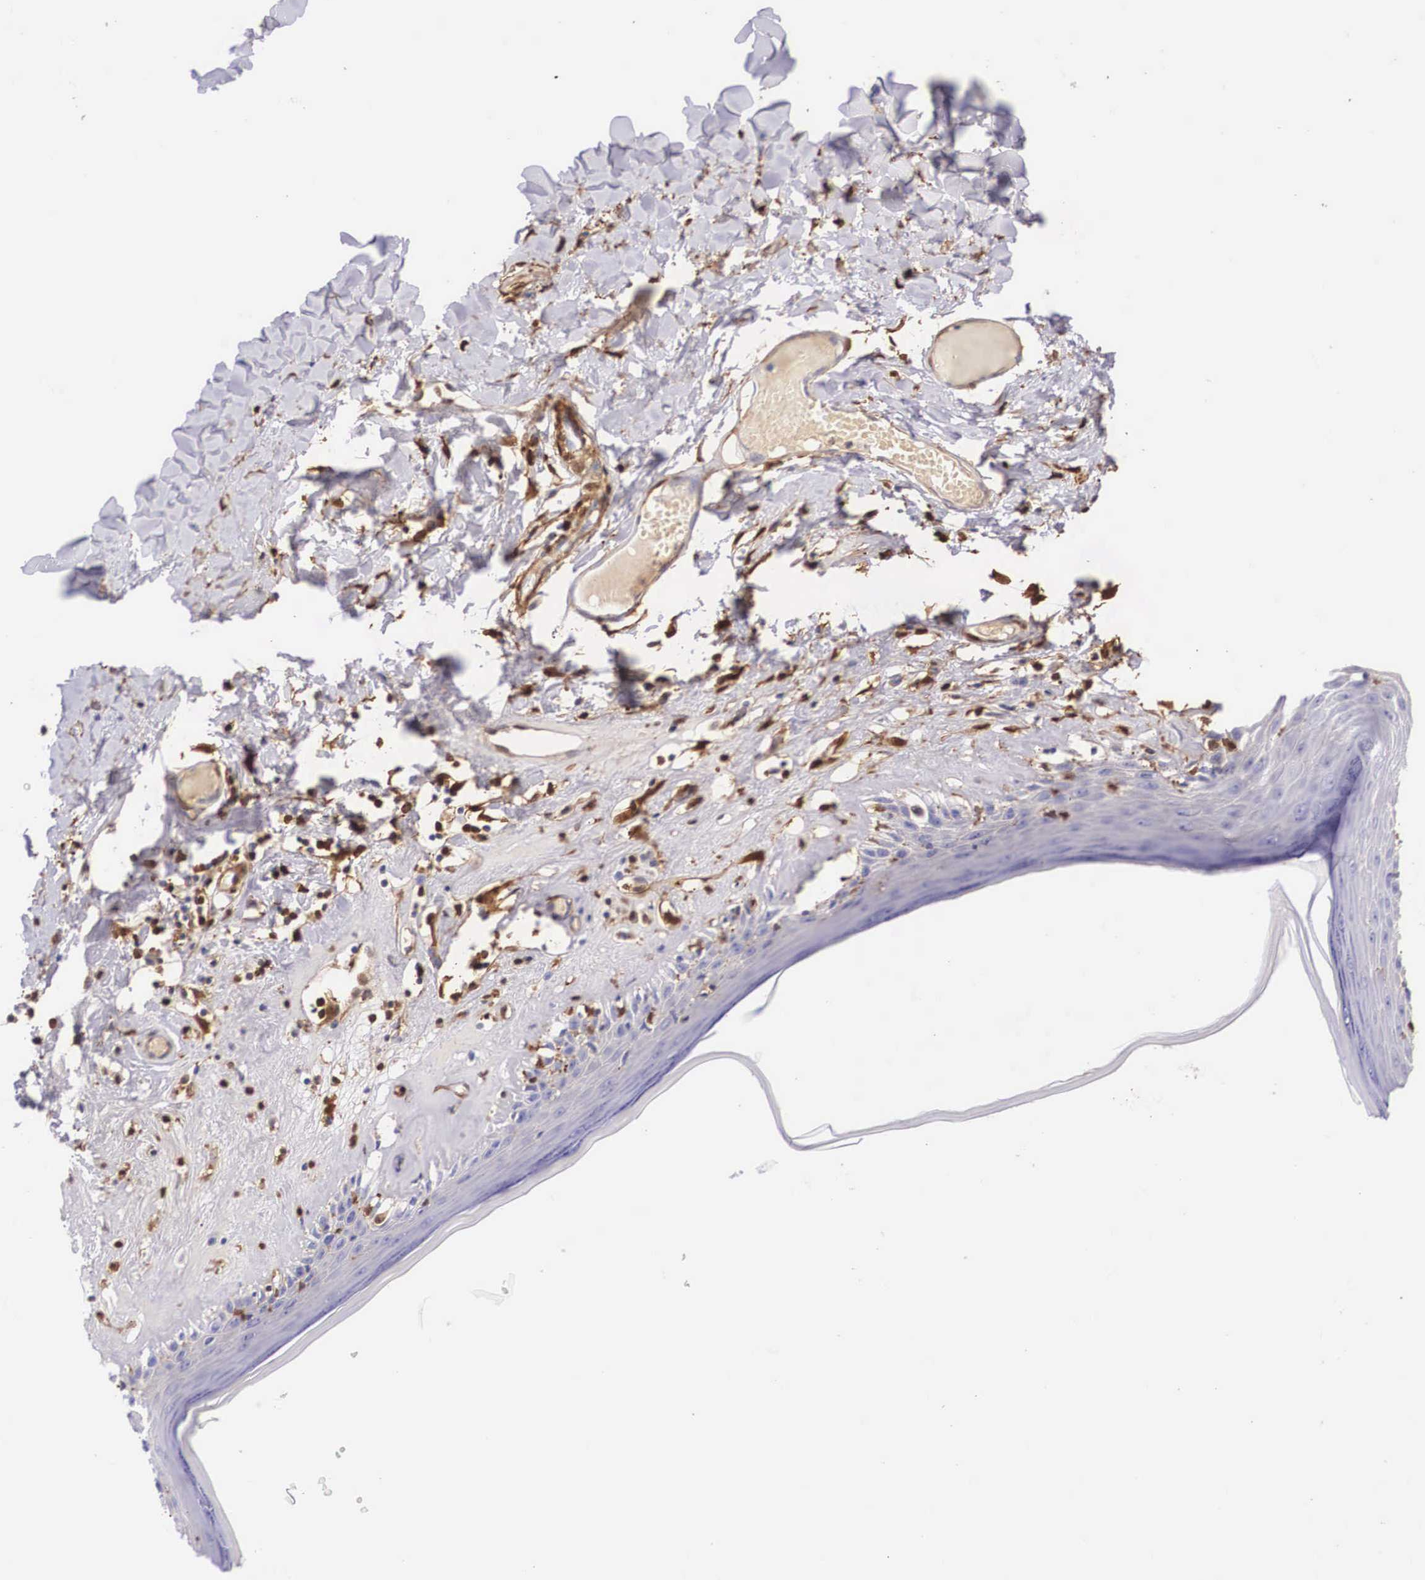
{"staining": {"intensity": "negative", "quantity": "none", "location": "none"}, "tissue": "skin", "cell_type": "Epidermal cells", "image_type": "normal", "snomed": [{"axis": "morphology", "description": "Normal tissue, NOS"}, {"axis": "topography", "description": "Vascular tissue"}, {"axis": "topography", "description": "Vulva"}, {"axis": "topography", "description": "Peripheral nerve tissue"}], "caption": "Epidermal cells show no significant staining in normal skin. Brightfield microscopy of IHC stained with DAB (brown) and hematoxylin (blue), captured at high magnification.", "gene": "LGALS1", "patient": {"sex": "female", "age": 86}}